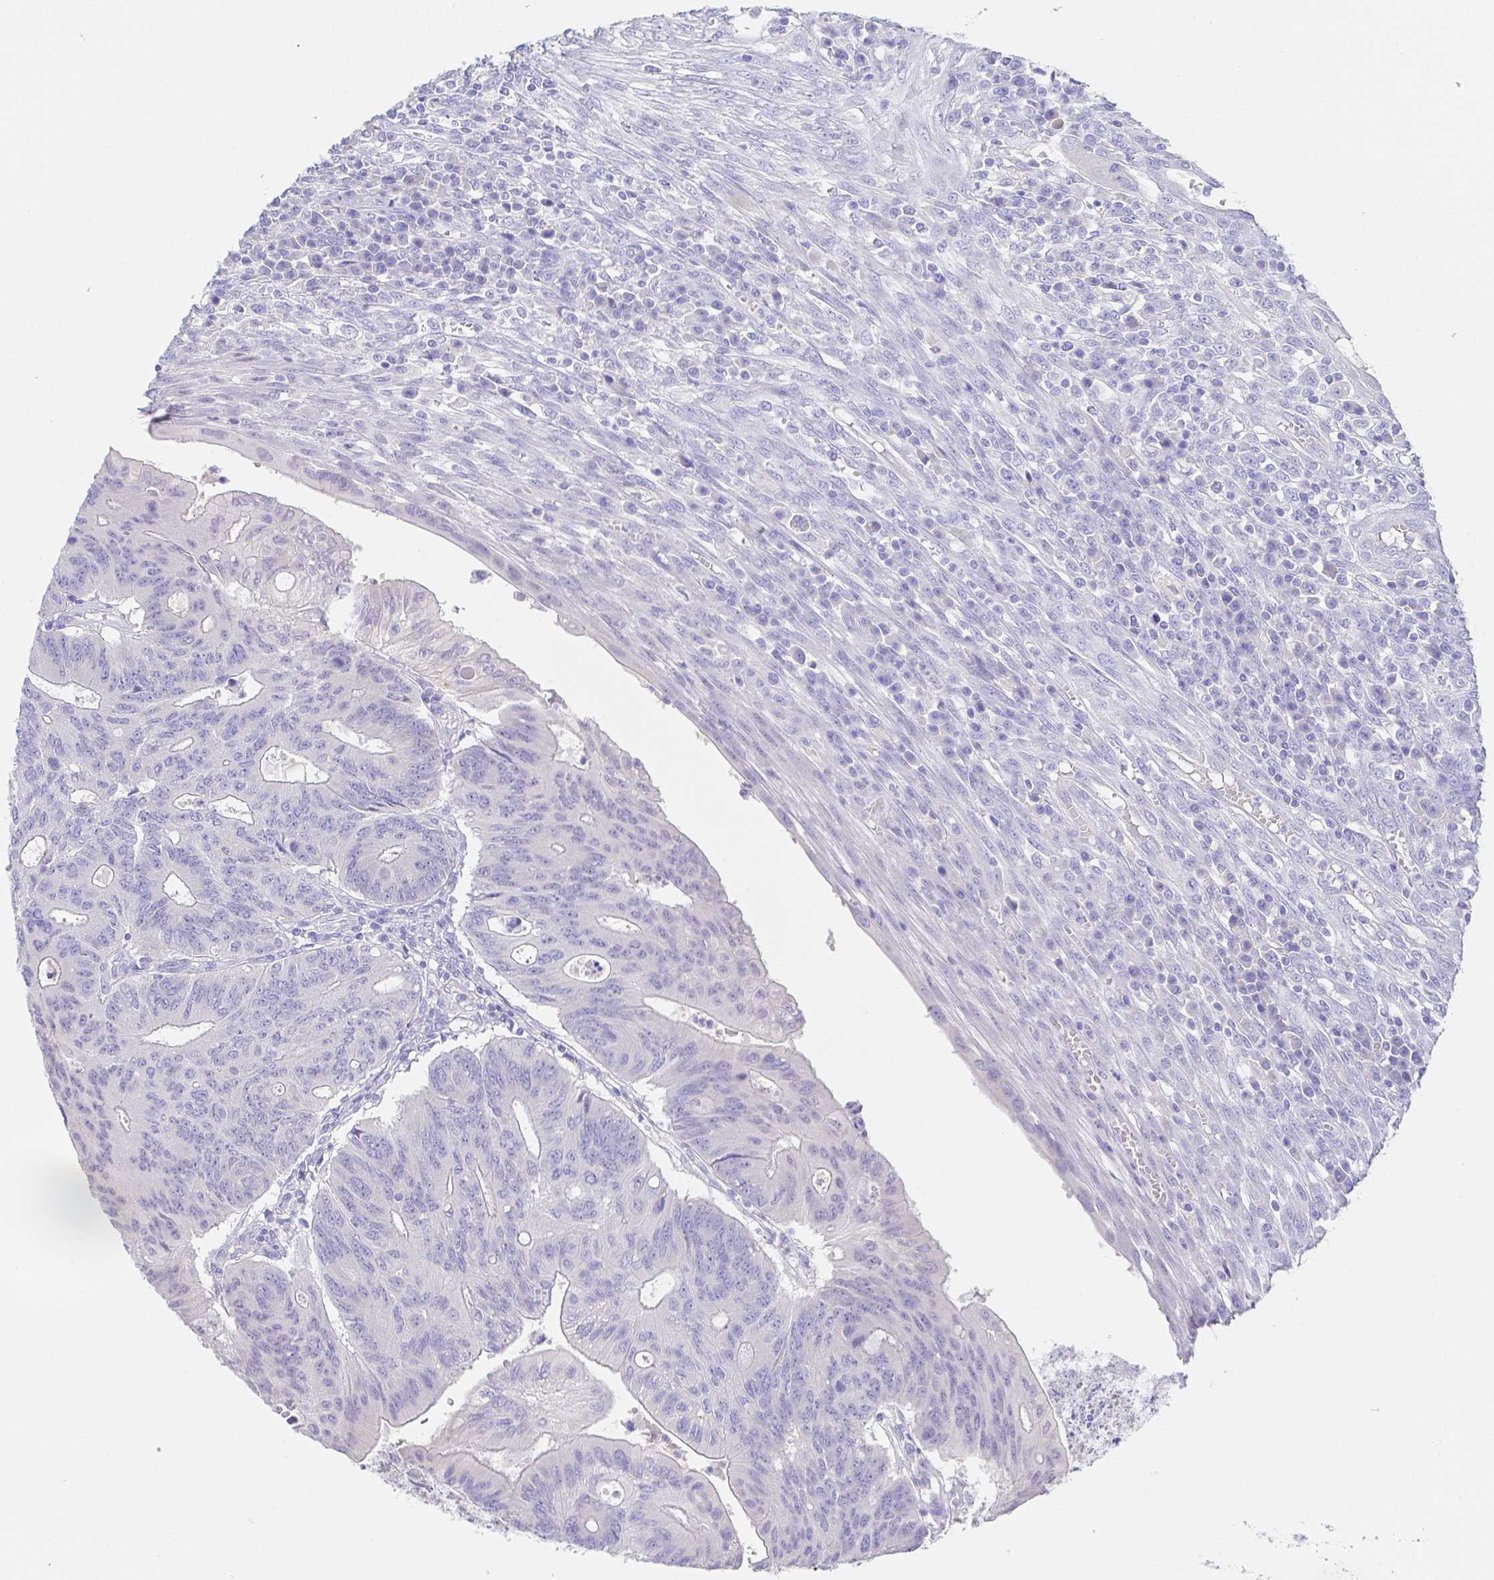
{"staining": {"intensity": "negative", "quantity": "none", "location": "none"}, "tissue": "colorectal cancer", "cell_type": "Tumor cells", "image_type": "cancer", "snomed": [{"axis": "morphology", "description": "Adenocarcinoma, NOS"}, {"axis": "topography", "description": "Colon"}], "caption": "An image of adenocarcinoma (colorectal) stained for a protein displays no brown staining in tumor cells.", "gene": "ZG16B", "patient": {"sex": "male", "age": 65}}